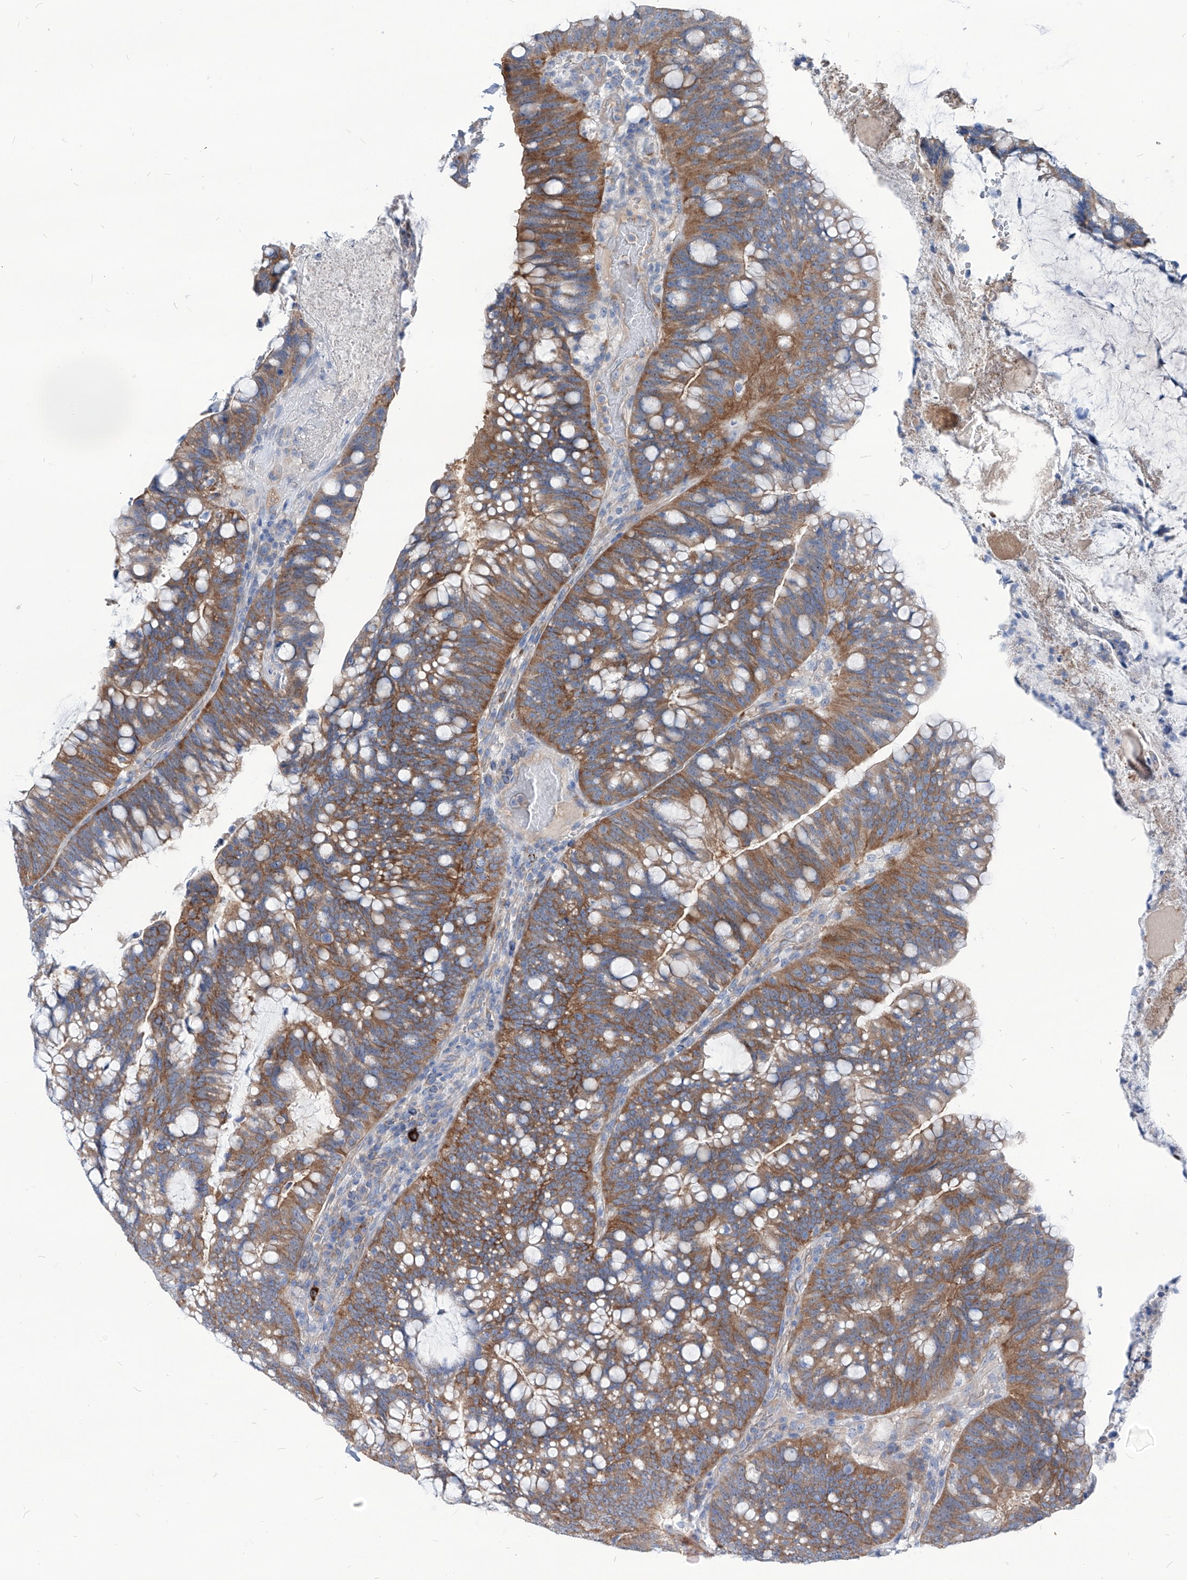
{"staining": {"intensity": "moderate", "quantity": ">75%", "location": "cytoplasmic/membranous"}, "tissue": "colorectal cancer", "cell_type": "Tumor cells", "image_type": "cancer", "snomed": [{"axis": "morphology", "description": "Adenocarcinoma, NOS"}, {"axis": "topography", "description": "Colon"}], "caption": "Colorectal cancer (adenocarcinoma) stained with DAB (3,3'-diaminobenzidine) IHC exhibits medium levels of moderate cytoplasmic/membranous expression in approximately >75% of tumor cells.", "gene": "AKAP10", "patient": {"sex": "female", "age": 66}}